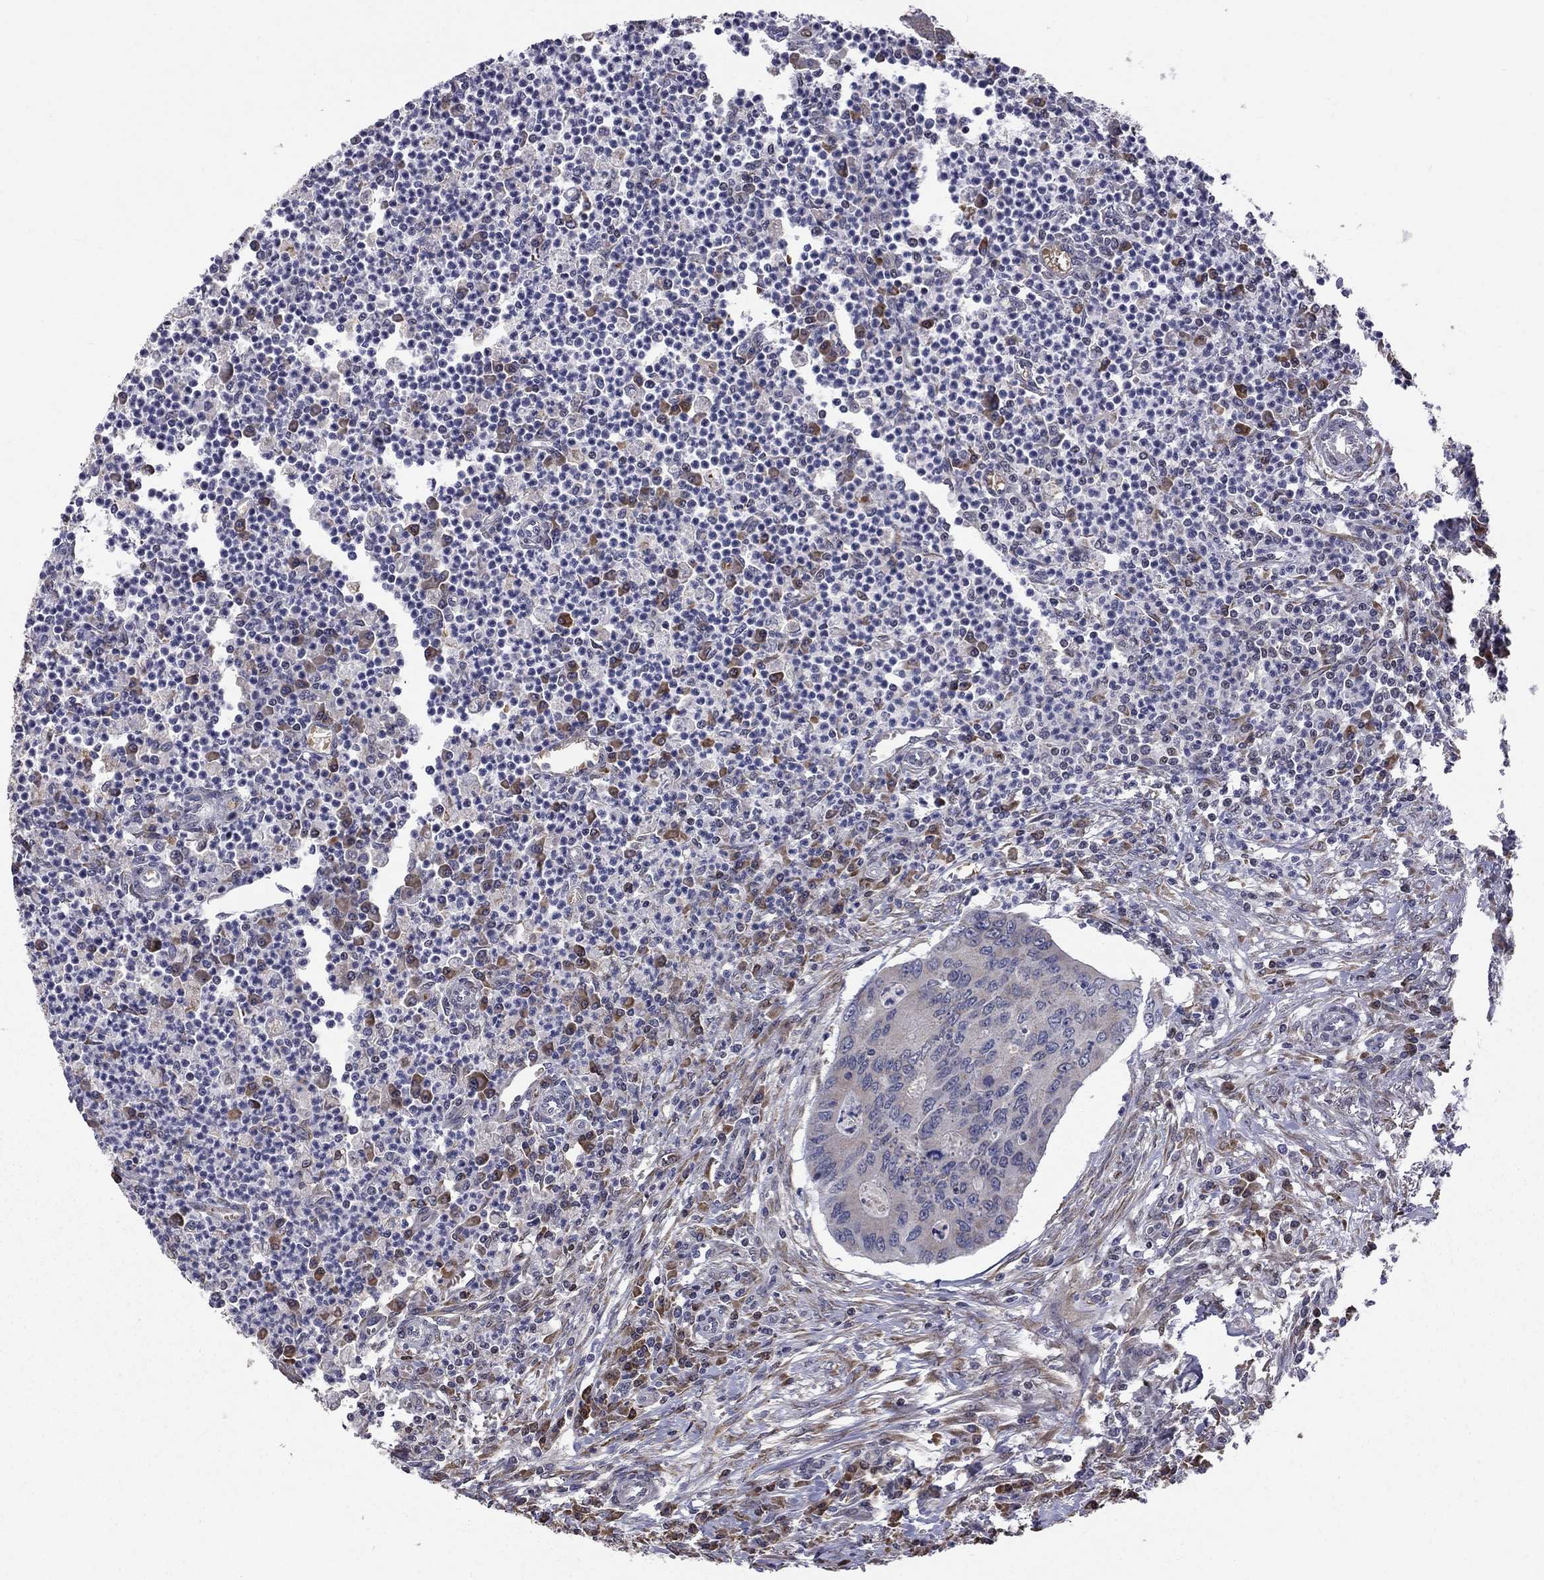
{"staining": {"intensity": "negative", "quantity": "none", "location": "none"}, "tissue": "colorectal cancer", "cell_type": "Tumor cells", "image_type": "cancer", "snomed": [{"axis": "morphology", "description": "Adenocarcinoma, NOS"}, {"axis": "topography", "description": "Colon"}], "caption": "Immunohistochemistry (IHC) of human colorectal adenocarcinoma reveals no positivity in tumor cells. The staining is performed using DAB brown chromogen with nuclei counter-stained in using hematoxylin.", "gene": "HSPB2", "patient": {"sex": "male", "age": 53}}